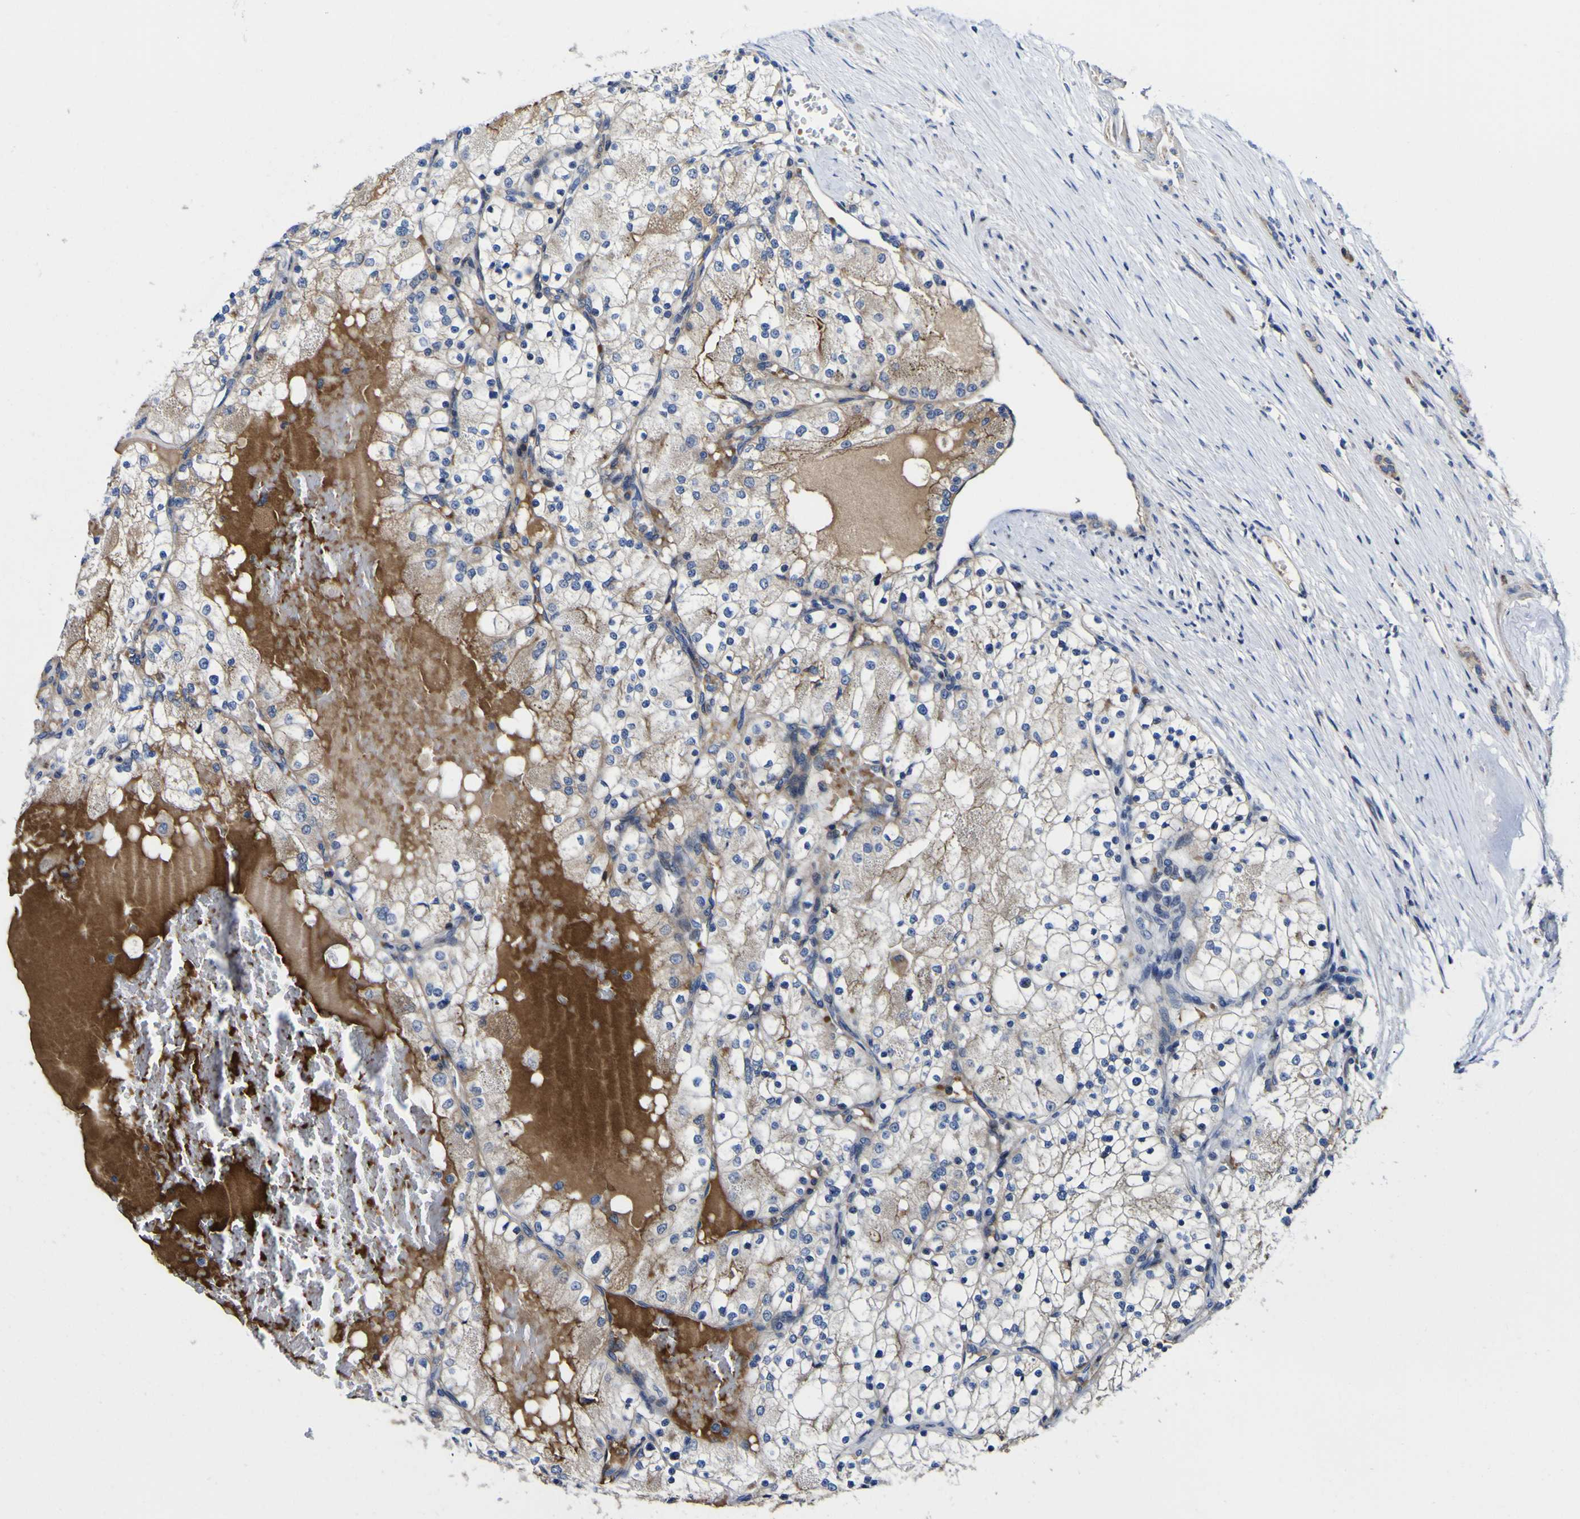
{"staining": {"intensity": "weak", "quantity": "25%-75%", "location": "cytoplasmic/membranous"}, "tissue": "renal cancer", "cell_type": "Tumor cells", "image_type": "cancer", "snomed": [{"axis": "morphology", "description": "Adenocarcinoma, NOS"}, {"axis": "topography", "description": "Kidney"}], "caption": "Human adenocarcinoma (renal) stained for a protein (brown) demonstrates weak cytoplasmic/membranous positive positivity in about 25%-75% of tumor cells.", "gene": "CCDC90B", "patient": {"sex": "male", "age": 68}}